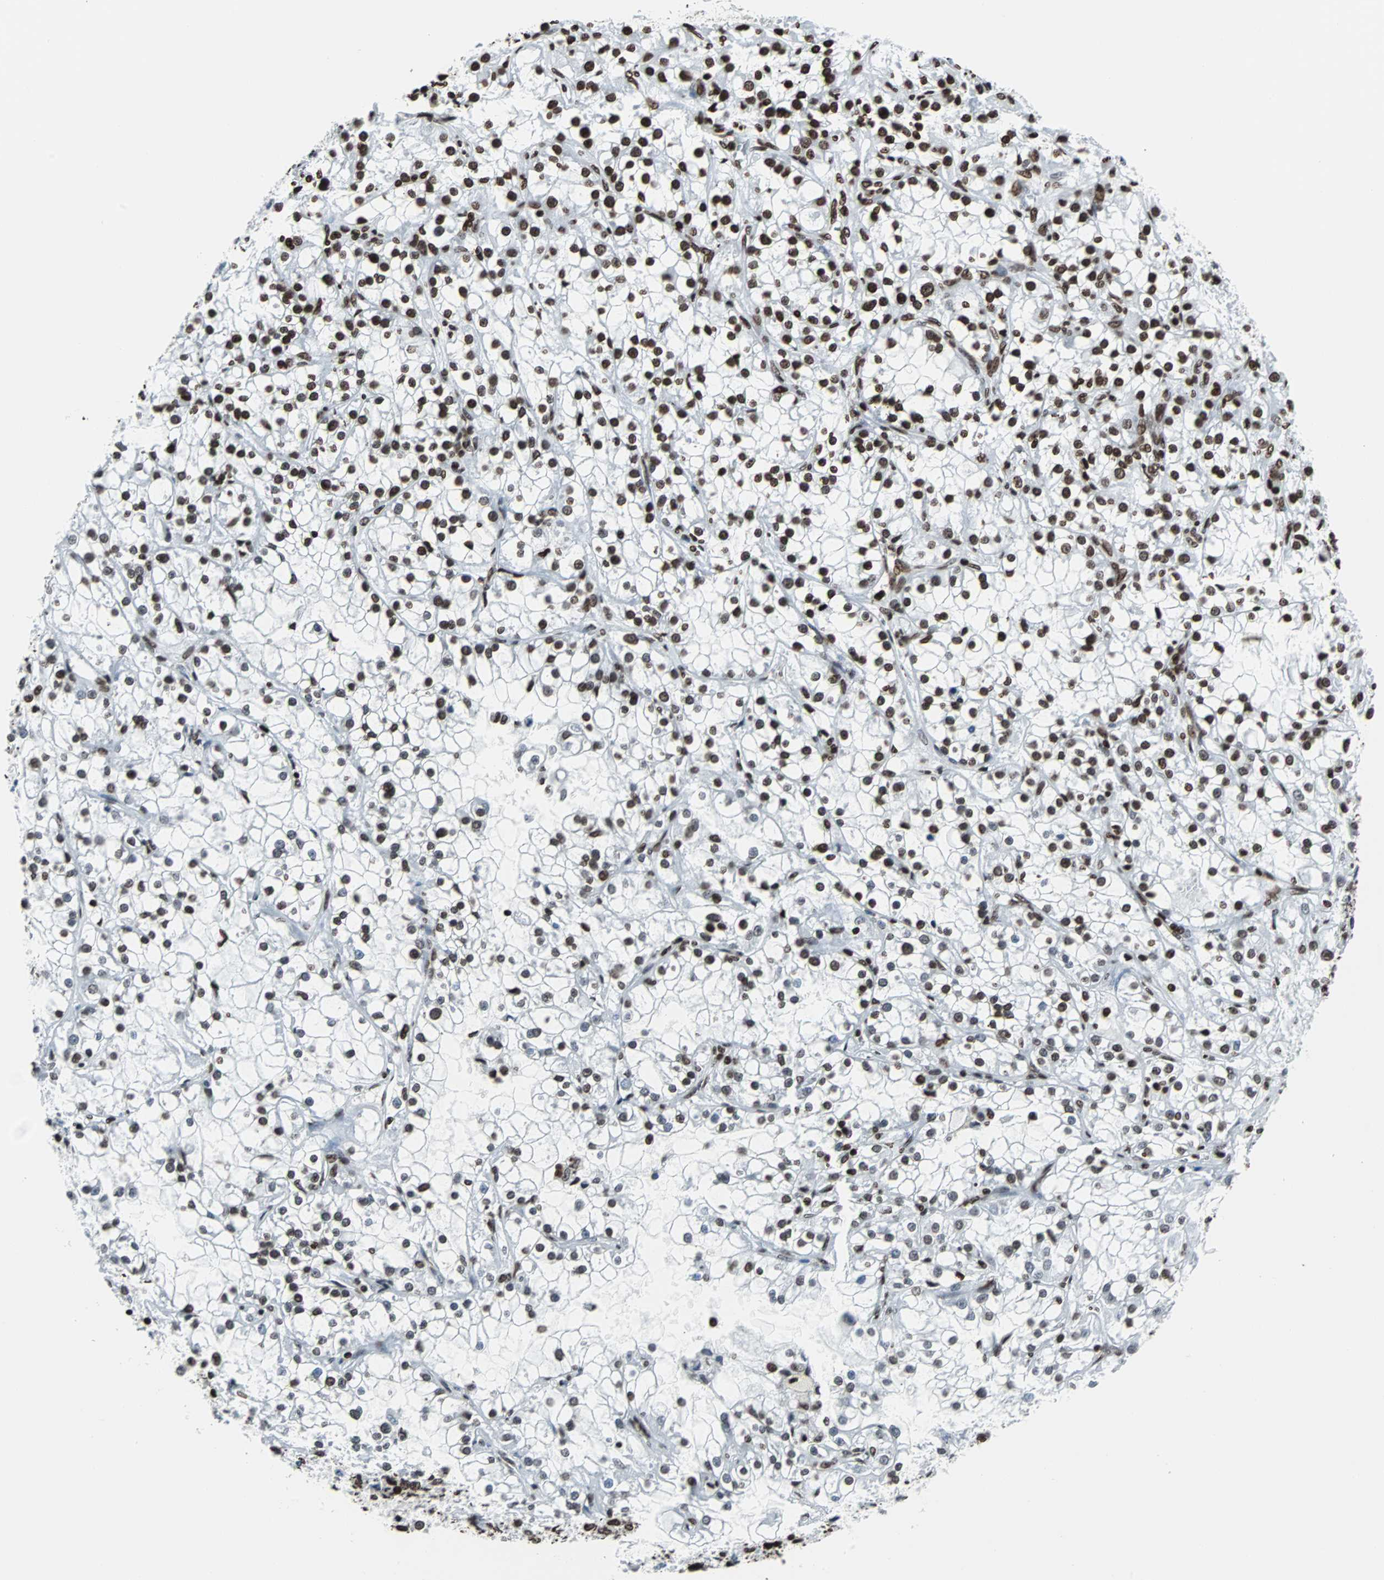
{"staining": {"intensity": "strong", "quantity": "25%-75%", "location": "nuclear"}, "tissue": "renal cancer", "cell_type": "Tumor cells", "image_type": "cancer", "snomed": [{"axis": "morphology", "description": "Adenocarcinoma, NOS"}, {"axis": "topography", "description": "Kidney"}], "caption": "Immunohistochemical staining of renal cancer exhibits strong nuclear protein staining in about 25%-75% of tumor cells. The protein of interest is stained brown, and the nuclei are stained in blue (DAB IHC with brightfield microscopy, high magnification).", "gene": "H2BC18", "patient": {"sex": "female", "age": 52}}